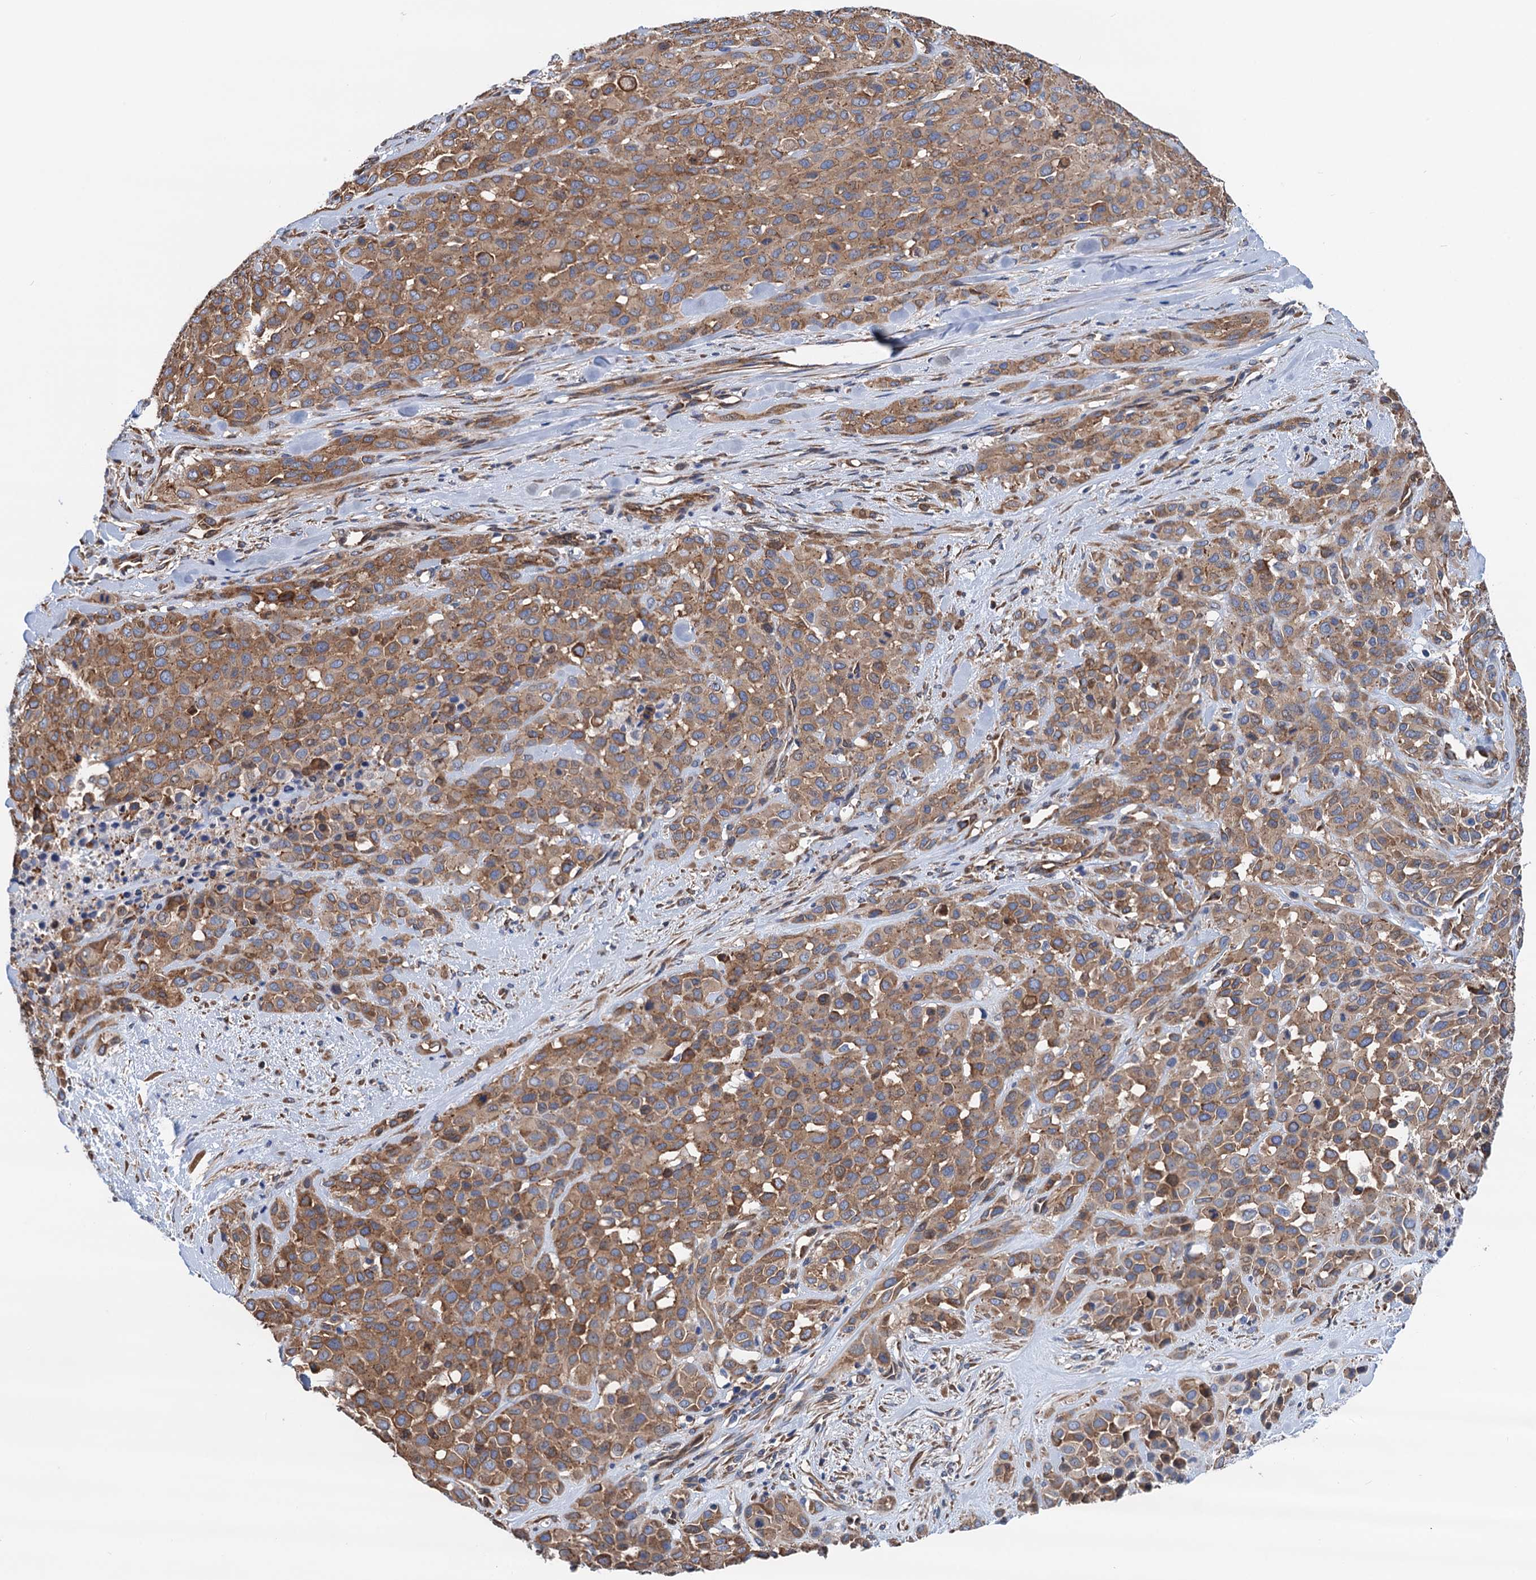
{"staining": {"intensity": "moderate", "quantity": ">75%", "location": "cytoplasmic/membranous"}, "tissue": "melanoma", "cell_type": "Tumor cells", "image_type": "cancer", "snomed": [{"axis": "morphology", "description": "Malignant melanoma, Metastatic site"}, {"axis": "topography", "description": "Skin"}], "caption": "A photomicrograph of malignant melanoma (metastatic site) stained for a protein exhibits moderate cytoplasmic/membranous brown staining in tumor cells.", "gene": "SLC12A7", "patient": {"sex": "female", "age": 81}}